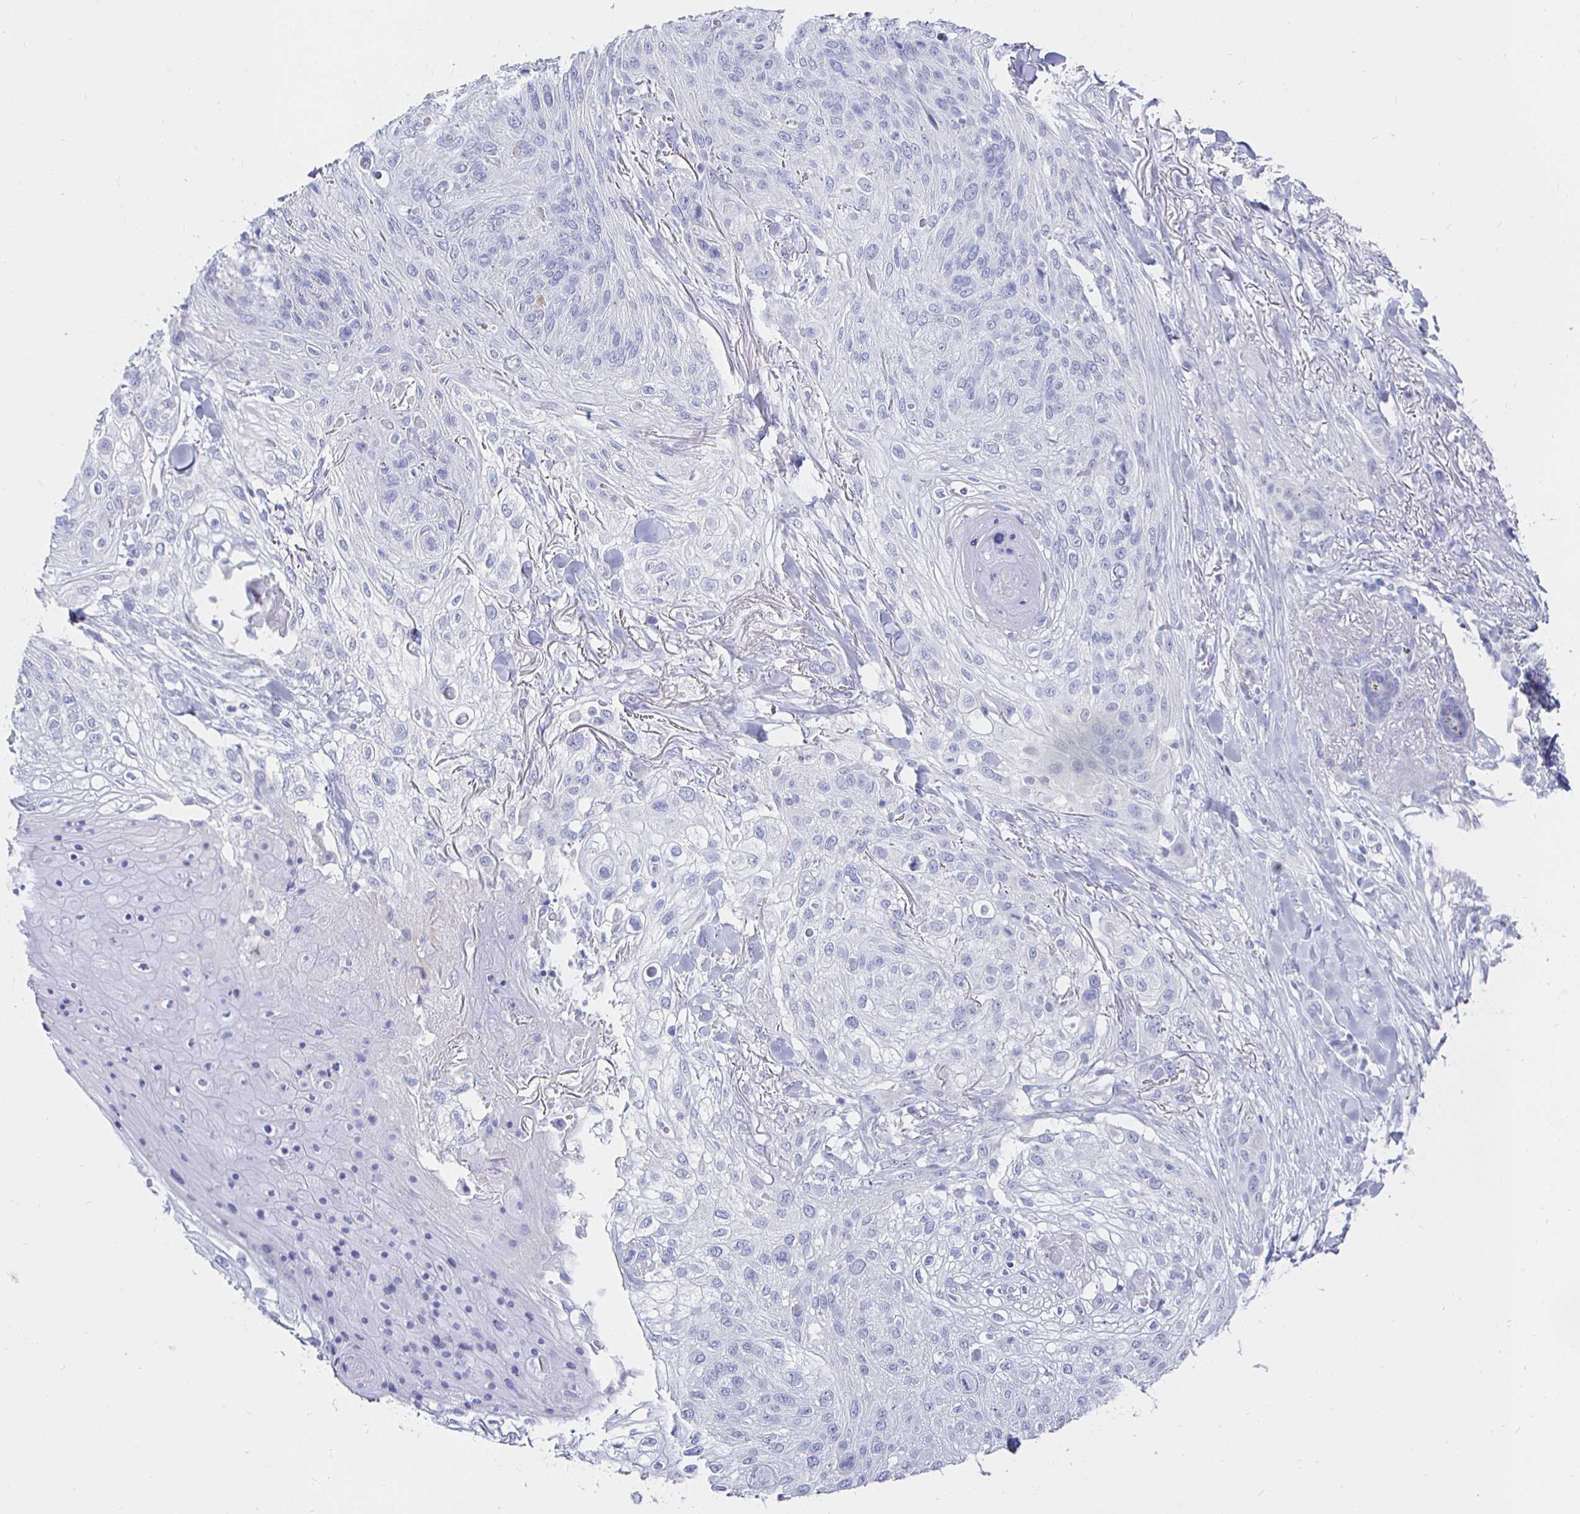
{"staining": {"intensity": "negative", "quantity": "none", "location": "none"}, "tissue": "skin cancer", "cell_type": "Tumor cells", "image_type": "cancer", "snomed": [{"axis": "morphology", "description": "Squamous cell carcinoma, NOS"}, {"axis": "topography", "description": "Skin"}], "caption": "DAB immunohistochemical staining of human skin cancer reveals no significant staining in tumor cells.", "gene": "CR2", "patient": {"sex": "female", "age": 87}}